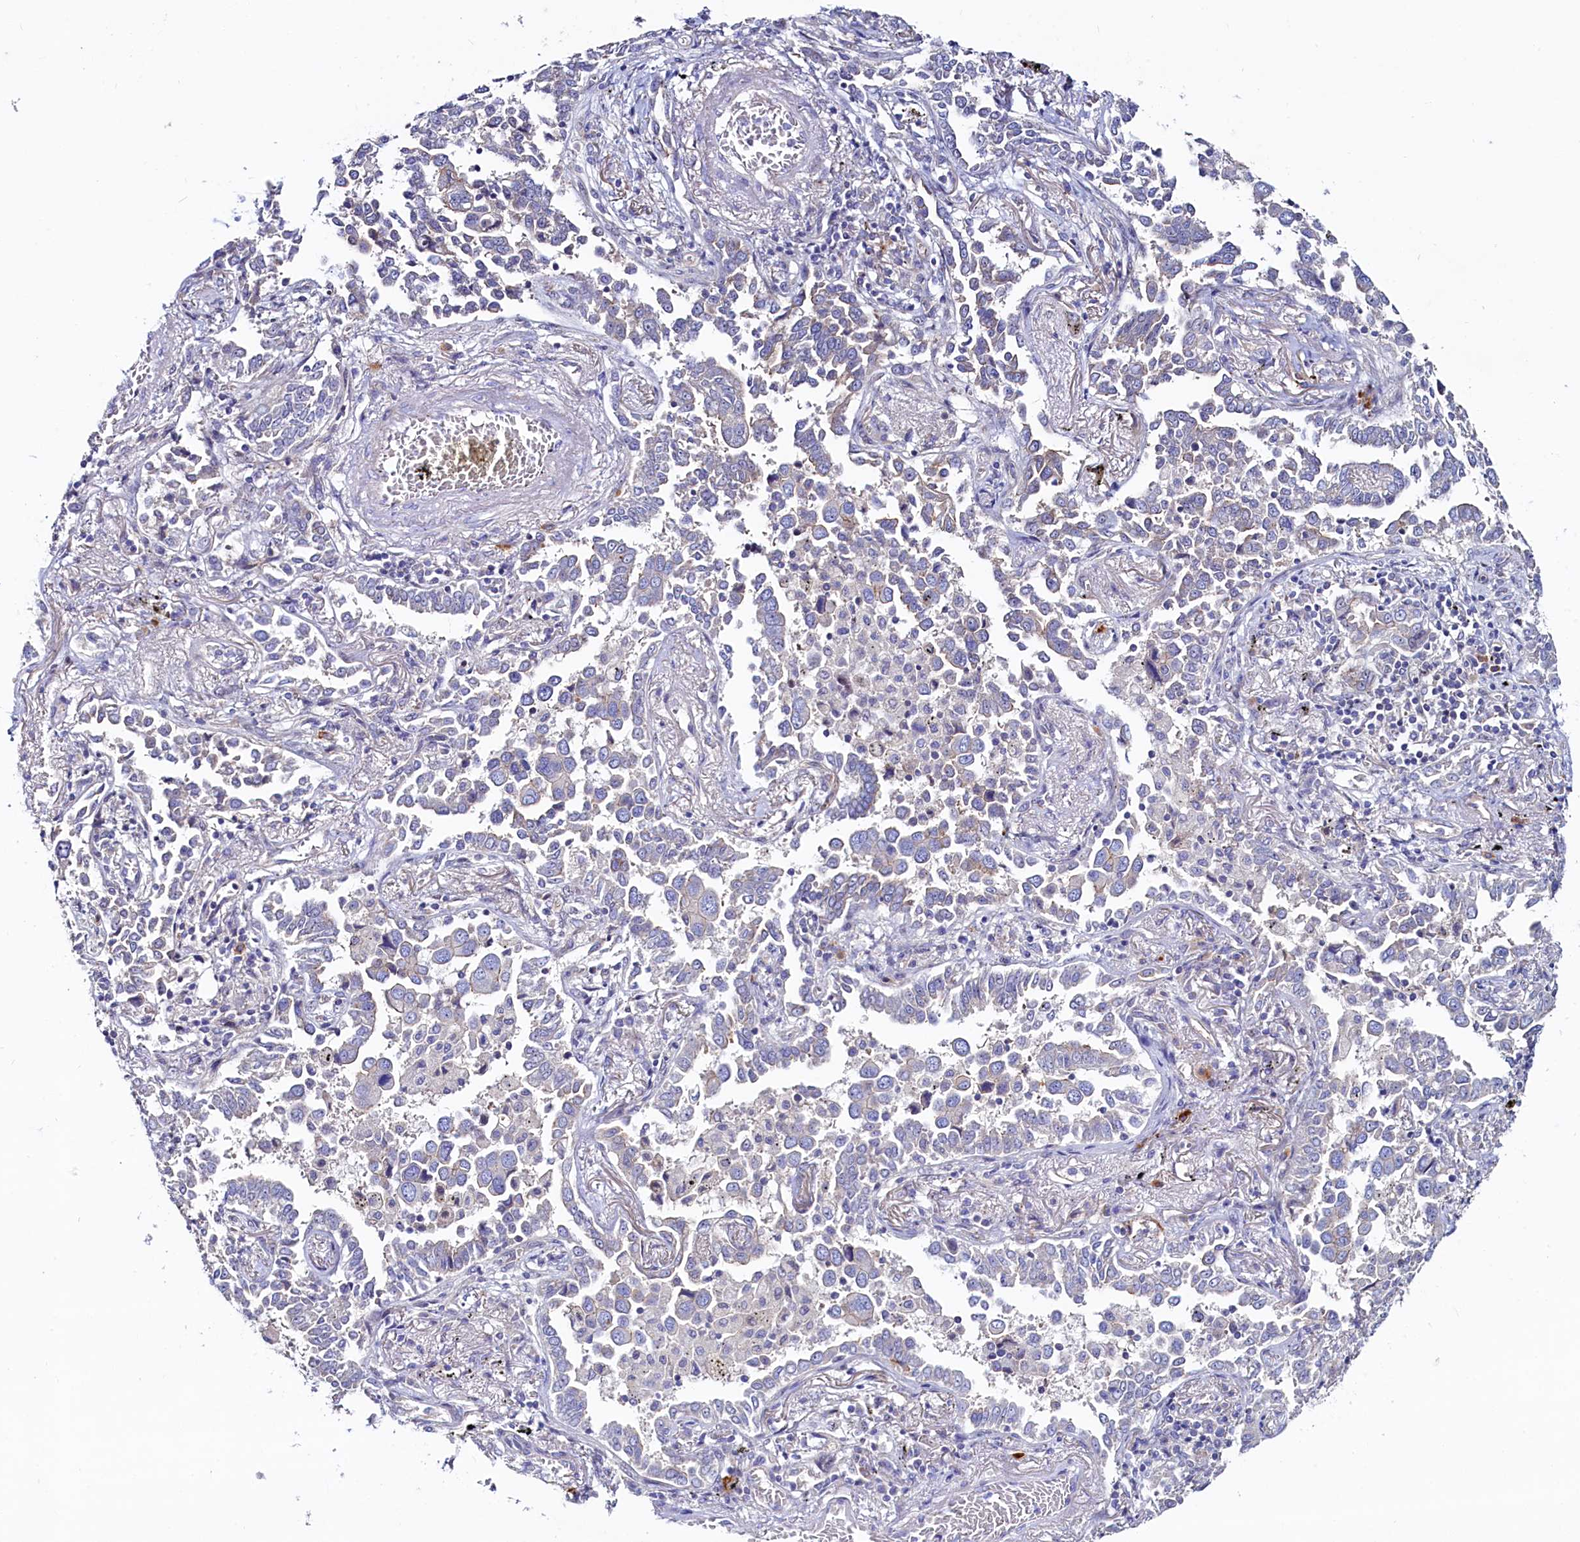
{"staining": {"intensity": "negative", "quantity": "none", "location": "none"}, "tissue": "lung cancer", "cell_type": "Tumor cells", "image_type": "cancer", "snomed": [{"axis": "morphology", "description": "Adenocarcinoma, NOS"}, {"axis": "topography", "description": "Lung"}], "caption": "The immunohistochemistry (IHC) micrograph has no significant expression in tumor cells of adenocarcinoma (lung) tissue.", "gene": "ASTE1", "patient": {"sex": "male", "age": 67}}